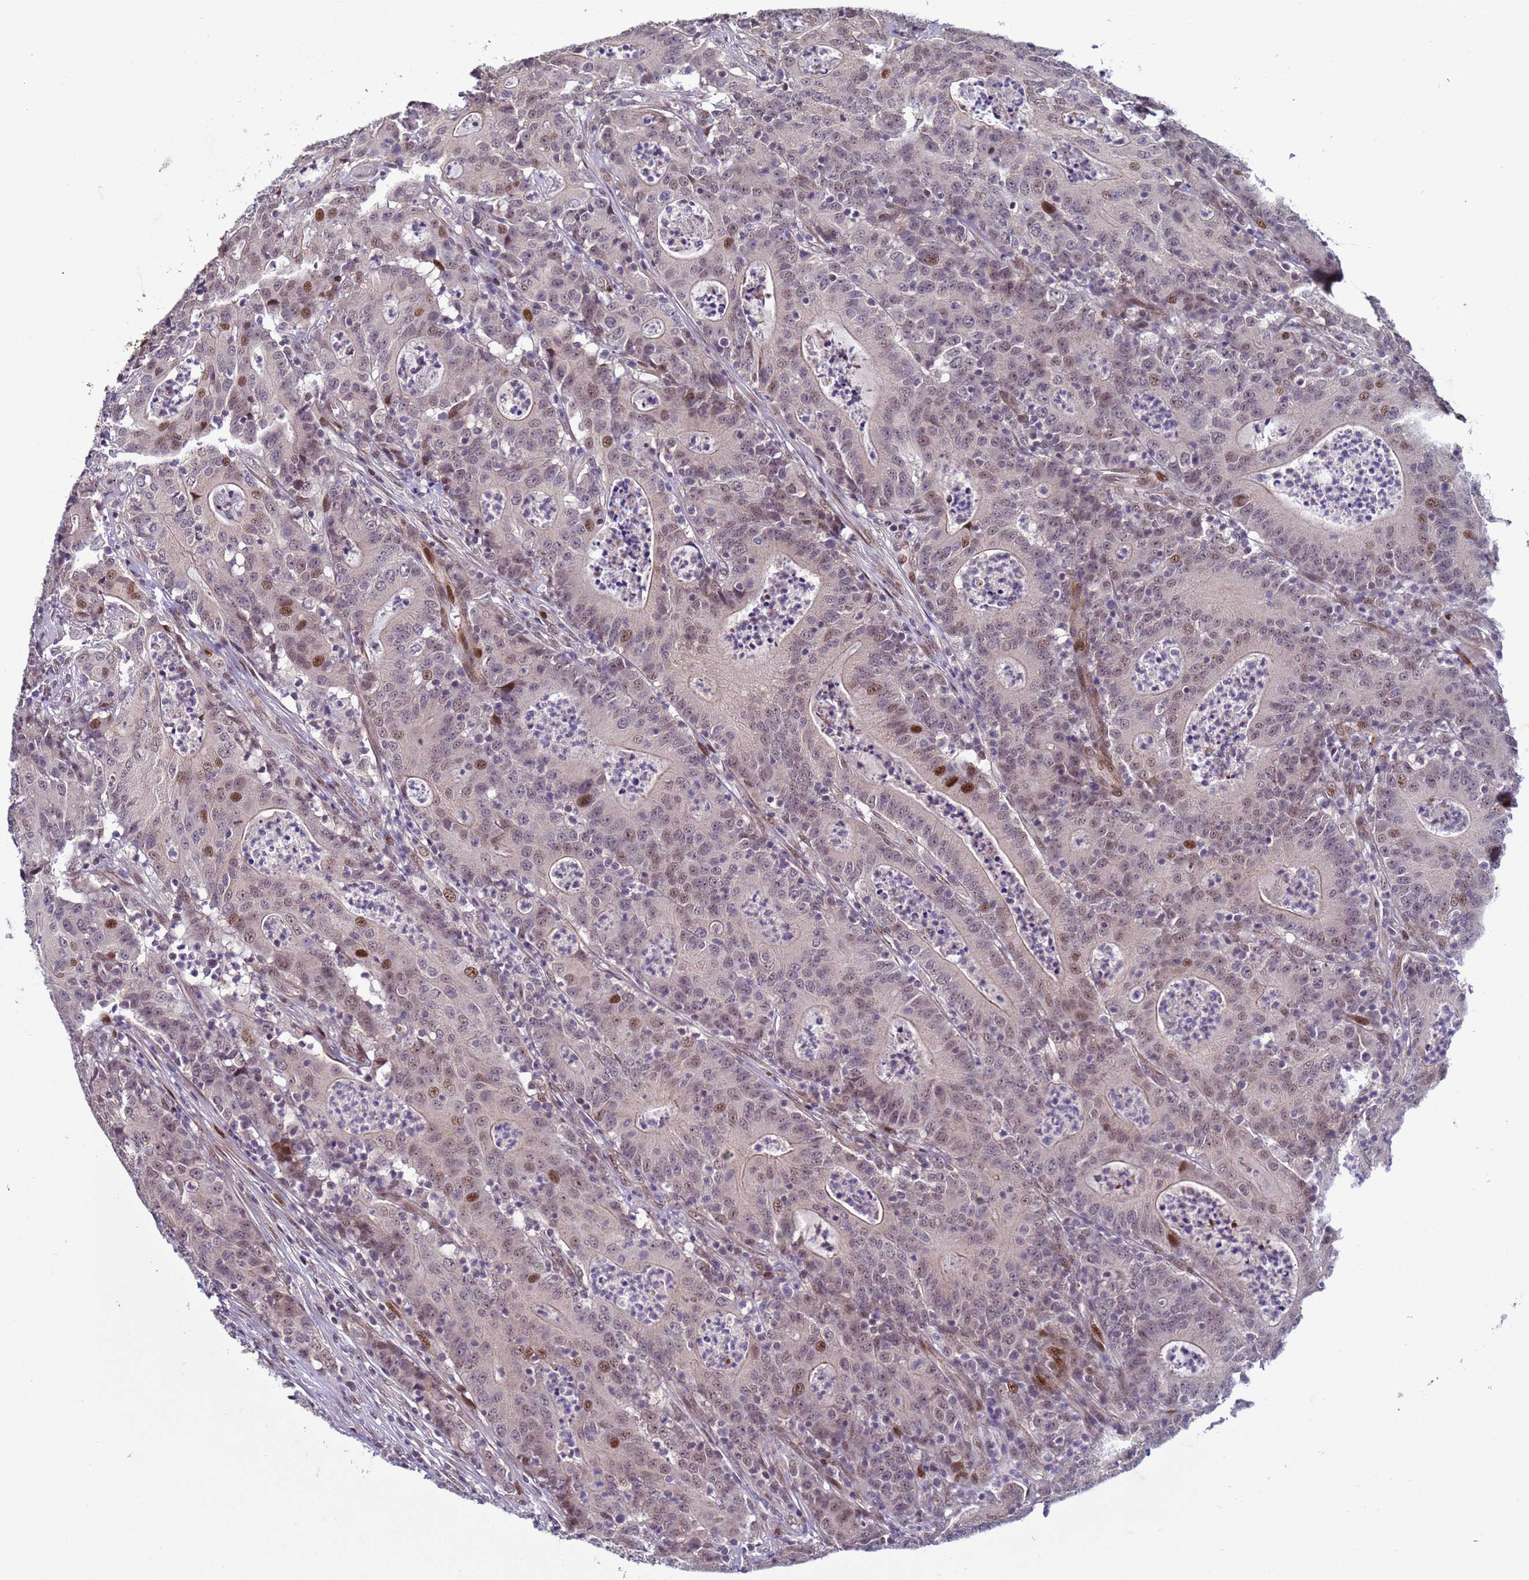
{"staining": {"intensity": "moderate", "quantity": "<25%", "location": "nuclear"}, "tissue": "colorectal cancer", "cell_type": "Tumor cells", "image_type": "cancer", "snomed": [{"axis": "morphology", "description": "Adenocarcinoma, NOS"}, {"axis": "topography", "description": "Colon"}], "caption": "The image shows immunohistochemical staining of adenocarcinoma (colorectal). There is moderate nuclear positivity is identified in about <25% of tumor cells. The staining is performed using DAB (3,3'-diaminobenzidine) brown chromogen to label protein expression. The nuclei are counter-stained blue using hematoxylin.", "gene": "SHC3", "patient": {"sex": "male", "age": 83}}